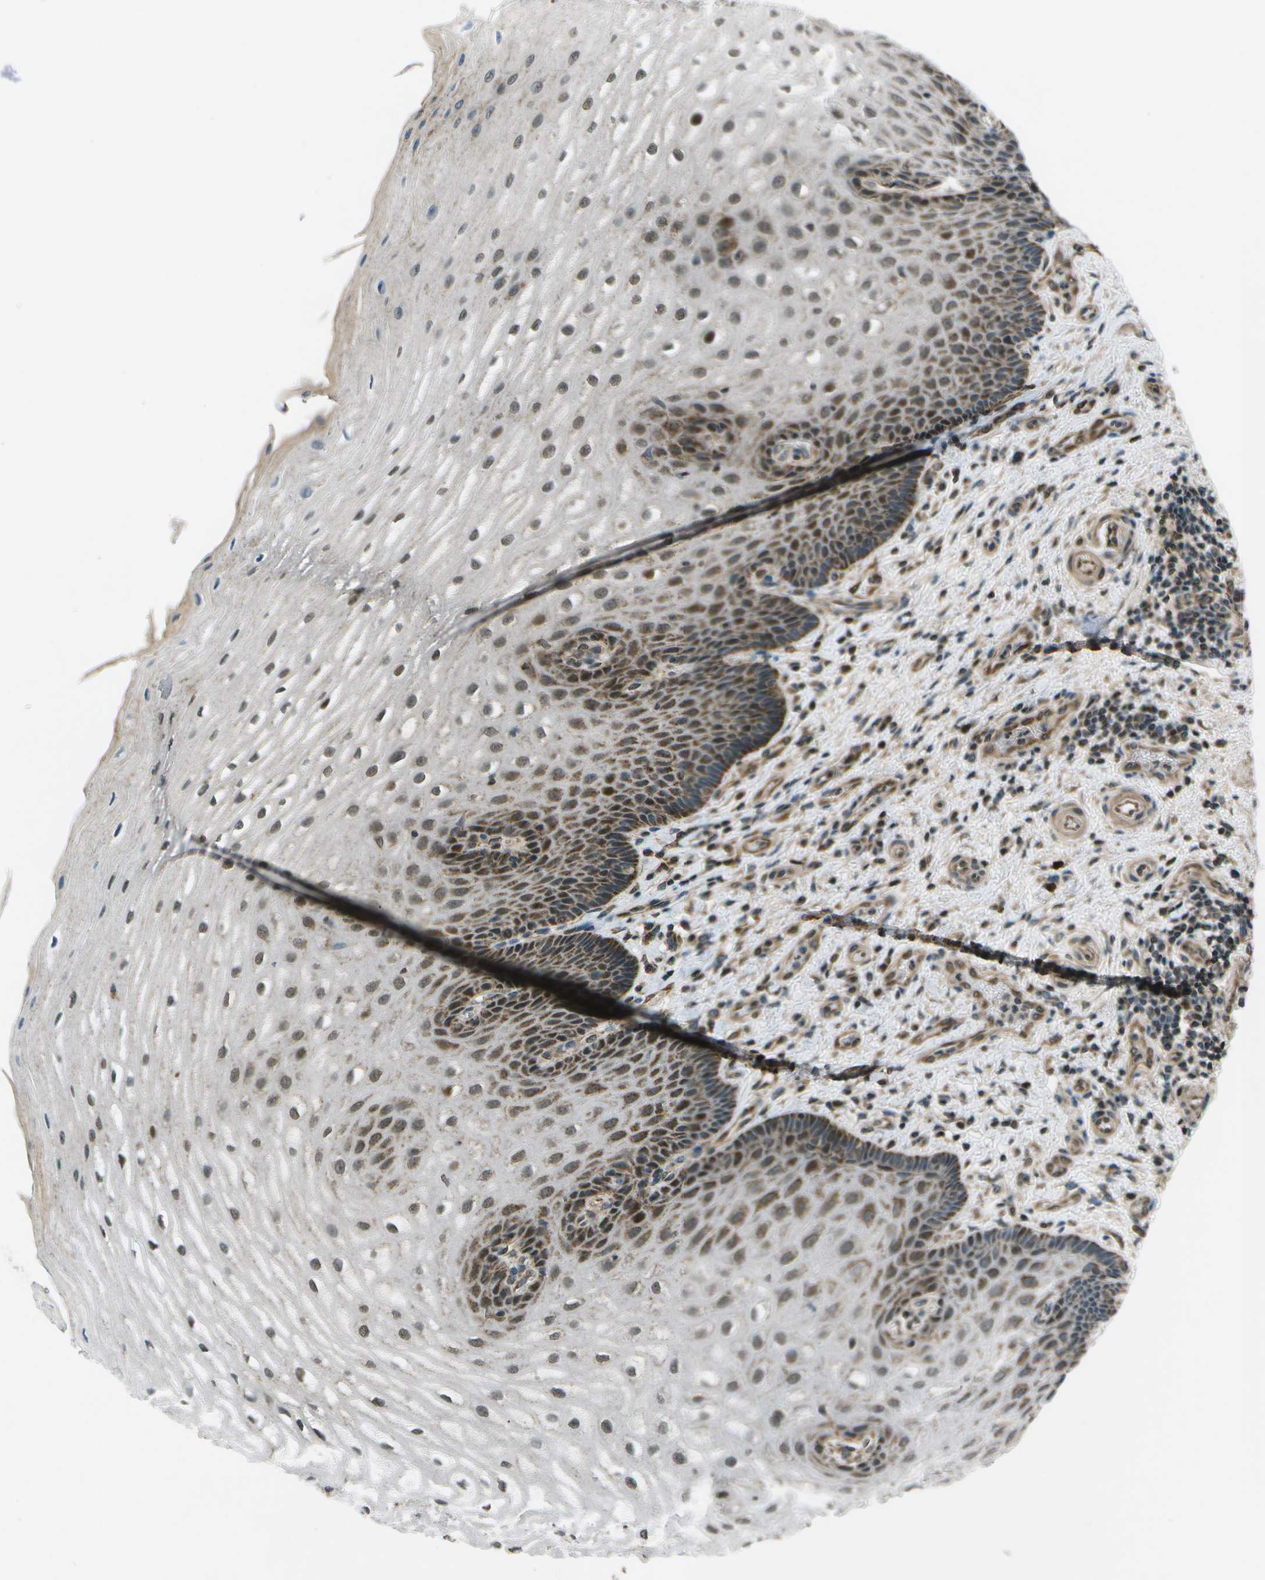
{"staining": {"intensity": "strong", "quantity": "<25%", "location": "cytoplasmic/membranous,nuclear"}, "tissue": "esophagus", "cell_type": "Squamous epithelial cells", "image_type": "normal", "snomed": [{"axis": "morphology", "description": "Normal tissue, NOS"}, {"axis": "topography", "description": "Esophagus"}], "caption": "Protein staining of normal esophagus shows strong cytoplasmic/membranous,nuclear expression in approximately <25% of squamous epithelial cells. Immunohistochemistry stains the protein of interest in brown and the nuclei are stained blue.", "gene": "EIF2AK1", "patient": {"sex": "male", "age": 54}}